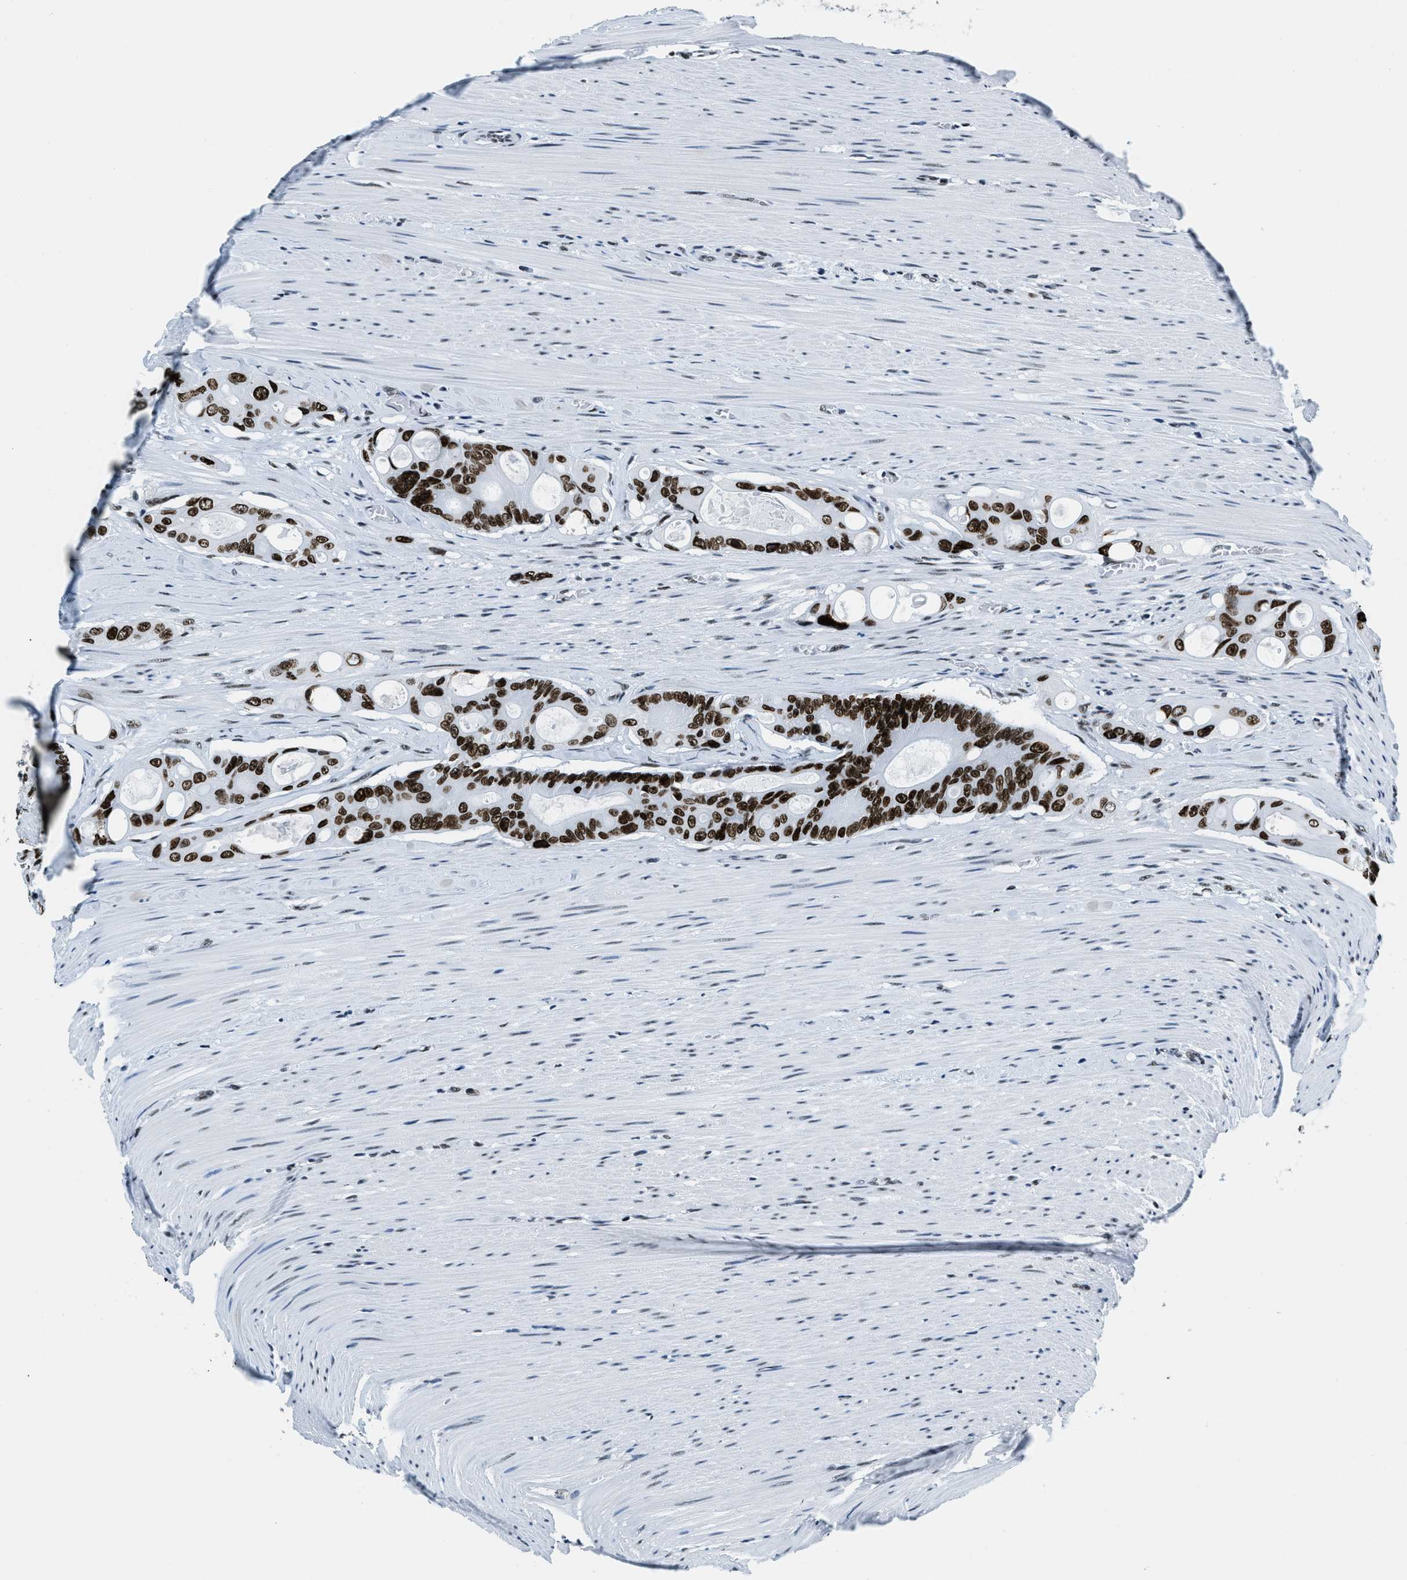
{"staining": {"intensity": "strong", "quantity": ">75%", "location": "nuclear"}, "tissue": "colorectal cancer", "cell_type": "Tumor cells", "image_type": "cancer", "snomed": [{"axis": "morphology", "description": "Adenocarcinoma, NOS"}, {"axis": "topography", "description": "Colon"}], "caption": "There is high levels of strong nuclear expression in tumor cells of colorectal adenocarcinoma, as demonstrated by immunohistochemical staining (brown color).", "gene": "TOP1", "patient": {"sex": "female", "age": 57}}